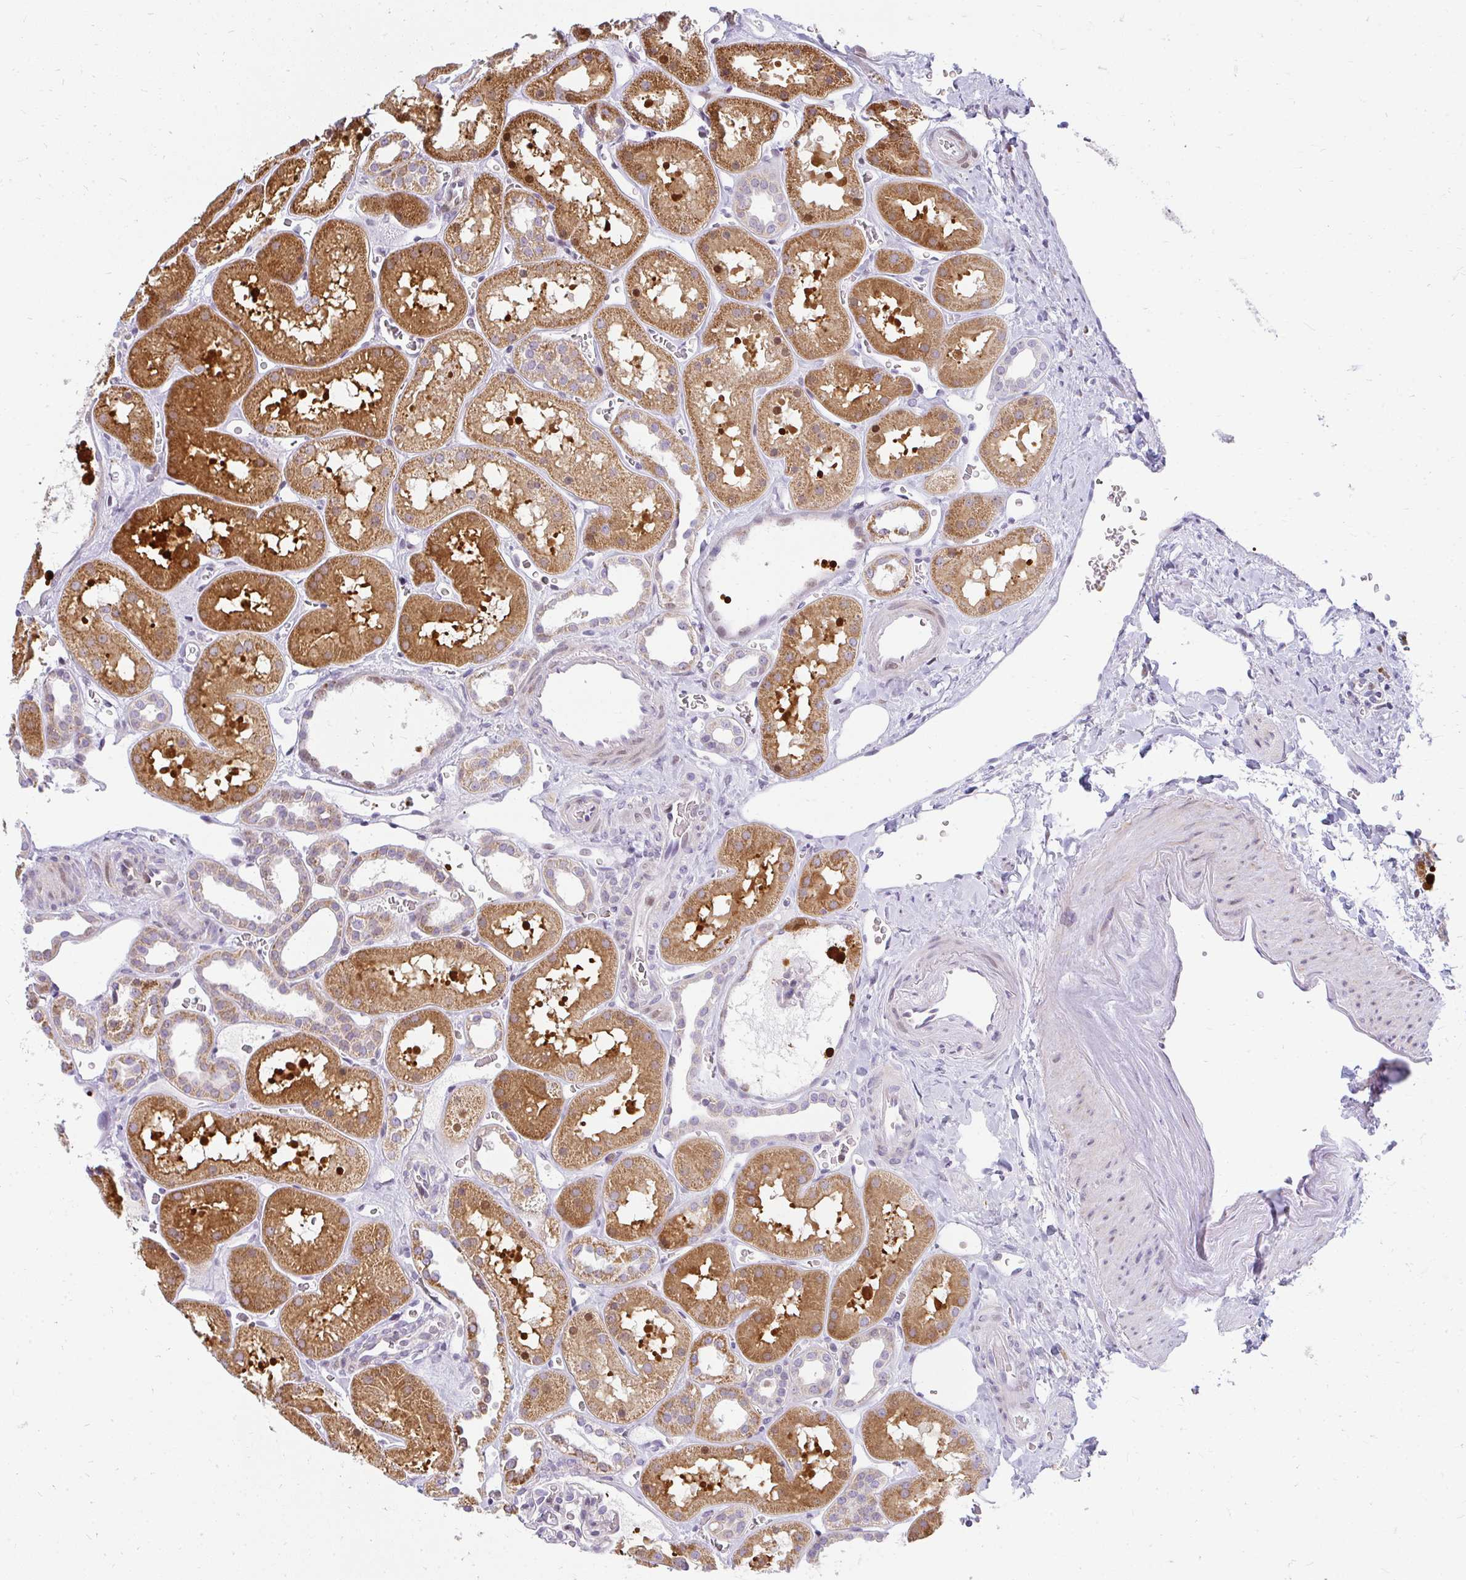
{"staining": {"intensity": "strong", "quantity": "<25%", "location": "cytoplasmic/membranous"}, "tissue": "kidney", "cell_type": "Cells in glomeruli", "image_type": "normal", "snomed": [{"axis": "morphology", "description": "Normal tissue, NOS"}, {"axis": "topography", "description": "Kidney"}], "caption": "Immunohistochemical staining of benign human kidney shows medium levels of strong cytoplasmic/membranous expression in approximately <25% of cells in glomeruli.", "gene": "PLA2G5", "patient": {"sex": "female", "age": 41}}